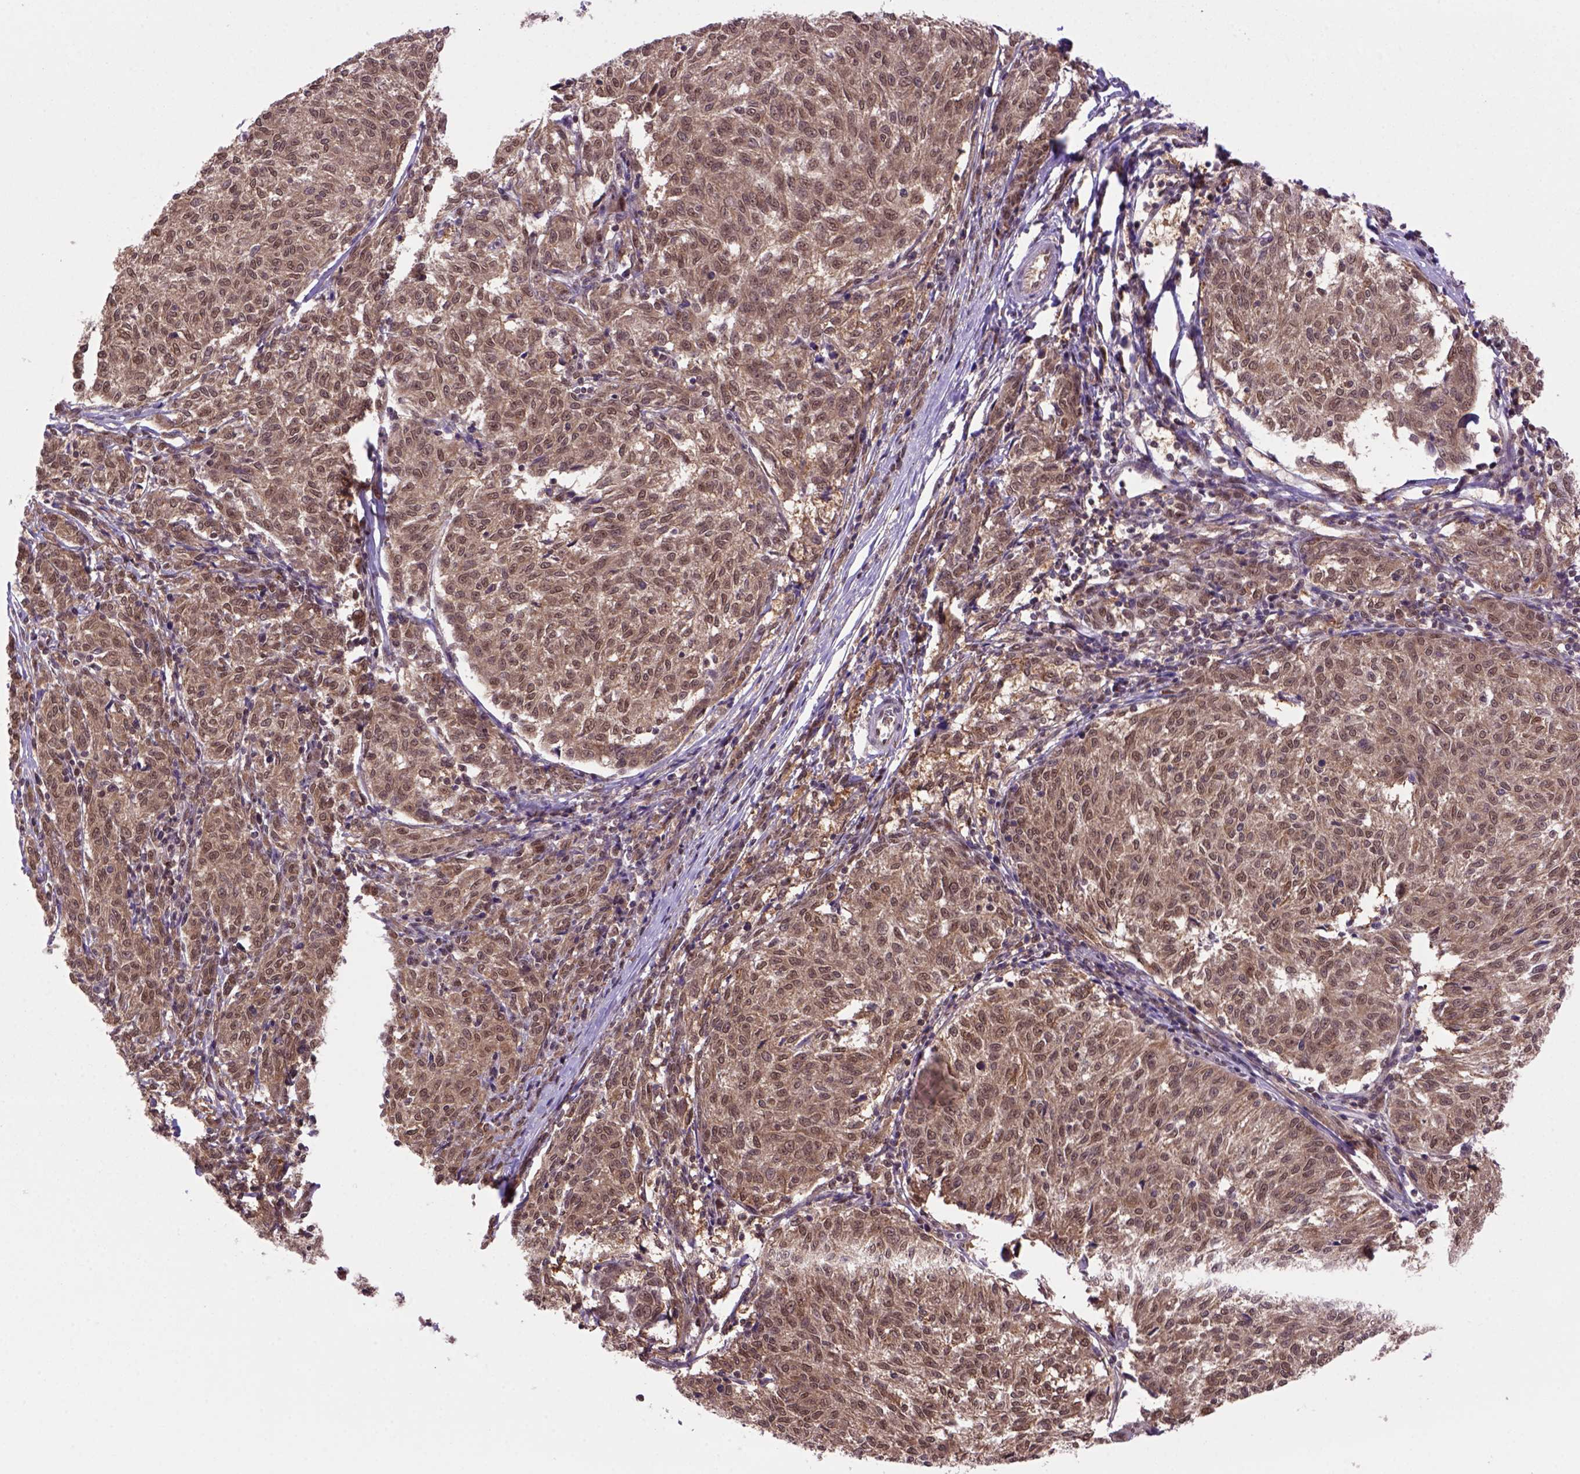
{"staining": {"intensity": "moderate", "quantity": ">75%", "location": "cytoplasmic/membranous,nuclear"}, "tissue": "melanoma", "cell_type": "Tumor cells", "image_type": "cancer", "snomed": [{"axis": "morphology", "description": "Malignant melanoma, NOS"}, {"axis": "topography", "description": "Skin"}], "caption": "A medium amount of moderate cytoplasmic/membranous and nuclear expression is seen in about >75% of tumor cells in malignant melanoma tissue. The staining is performed using DAB (3,3'-diaminobenzidine) brown chromogen to label protein expression. The nuclei are counter-stained blue using hematoxylin.", "gene": "PSMC2", "patient": {"sex": "female", "age": 72}}